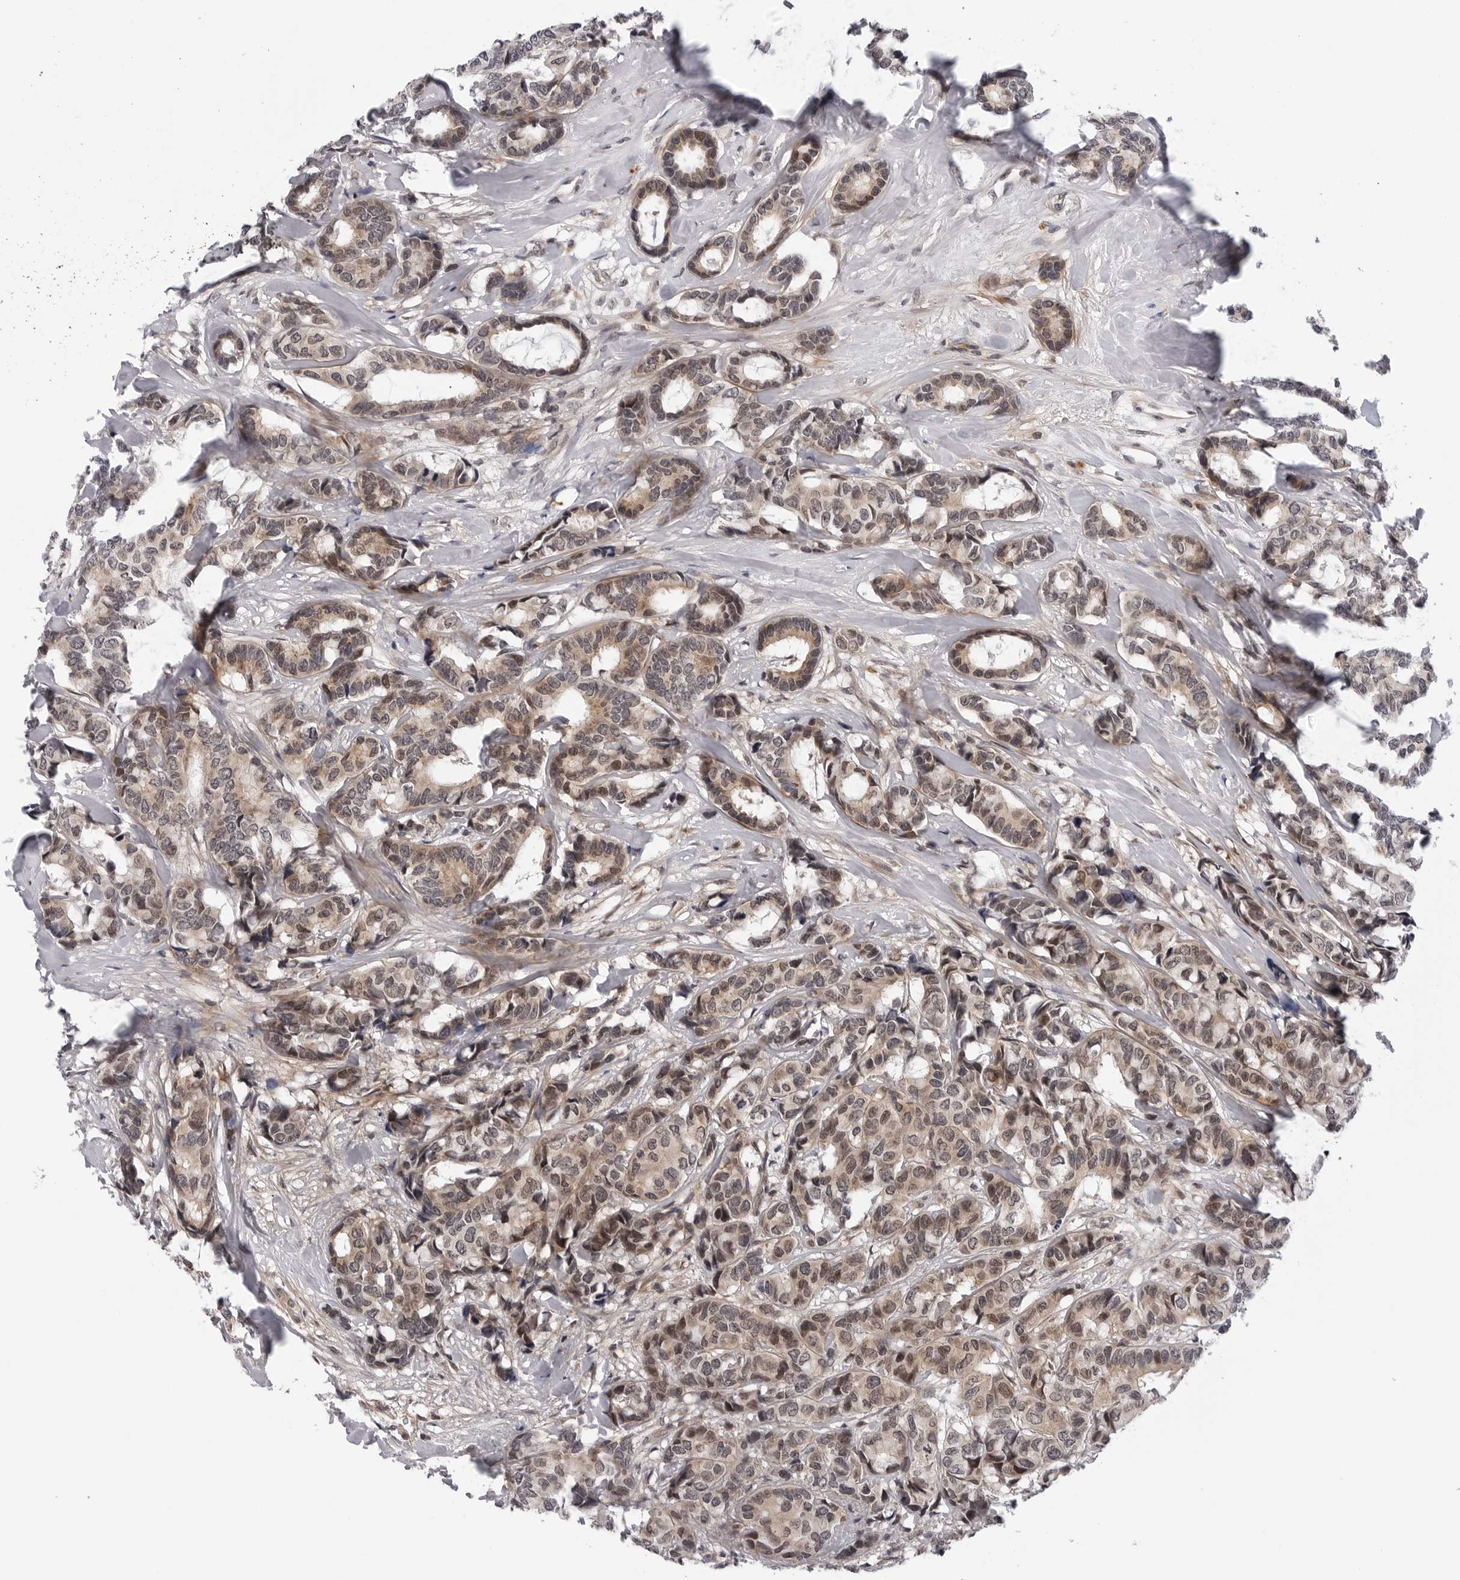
{"staining": {"intensity": "moderate", "quantity": ">75%", "location": "cytoplasmic/membranous,nuclear"}, "tissue": "breast cancer", "cell_type": "Tumor cells", "image_type": "cancer", "snomed": [{"axis": "morphology", "description": "Duct carcinoma"}, {"axis": "topography", "description": "Breast"}], "caption": "Moderate cytoplasmic/membranous and nuclear positivity for a protein is identified in approximately >75% of tumor cells of breast cancer (invasive ductal carcinoma) using immunohistochemistry.", "gene": "KIAA1614", "patient": {"sex": "female", "age": 87}}